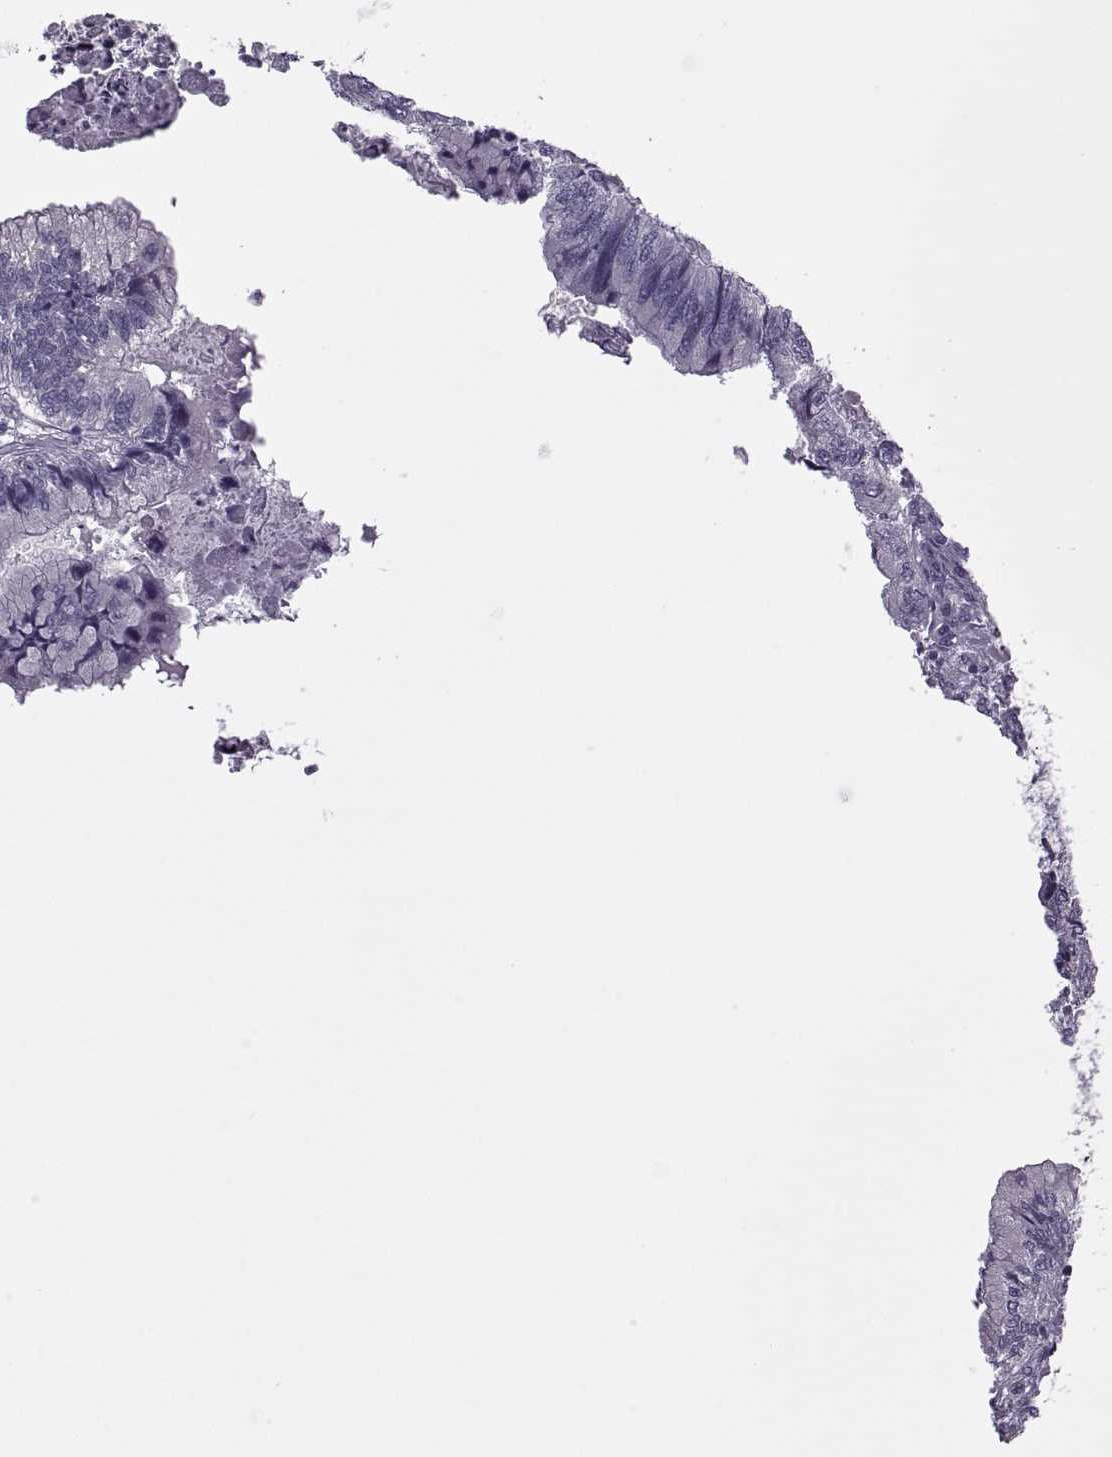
{"staining": {"intensity": "negative", "quantity": "none", "location": "none"}, "tissue": "colorectal cancer", "cell_type": "Tumor cells", "image_type": "cancer", "snomed": [{"axis": "morphology", "description": "Adenocarcinoma, NOS"}, {"axis": "topography", "description": "Colon"}], "caption": "Micrograph shows no protein expression in tumor cells of colorectal cancer (adenocarcinoma) tissue.", "gene": "RIPK4", "patient": {"sex": "male", "age": 53}}